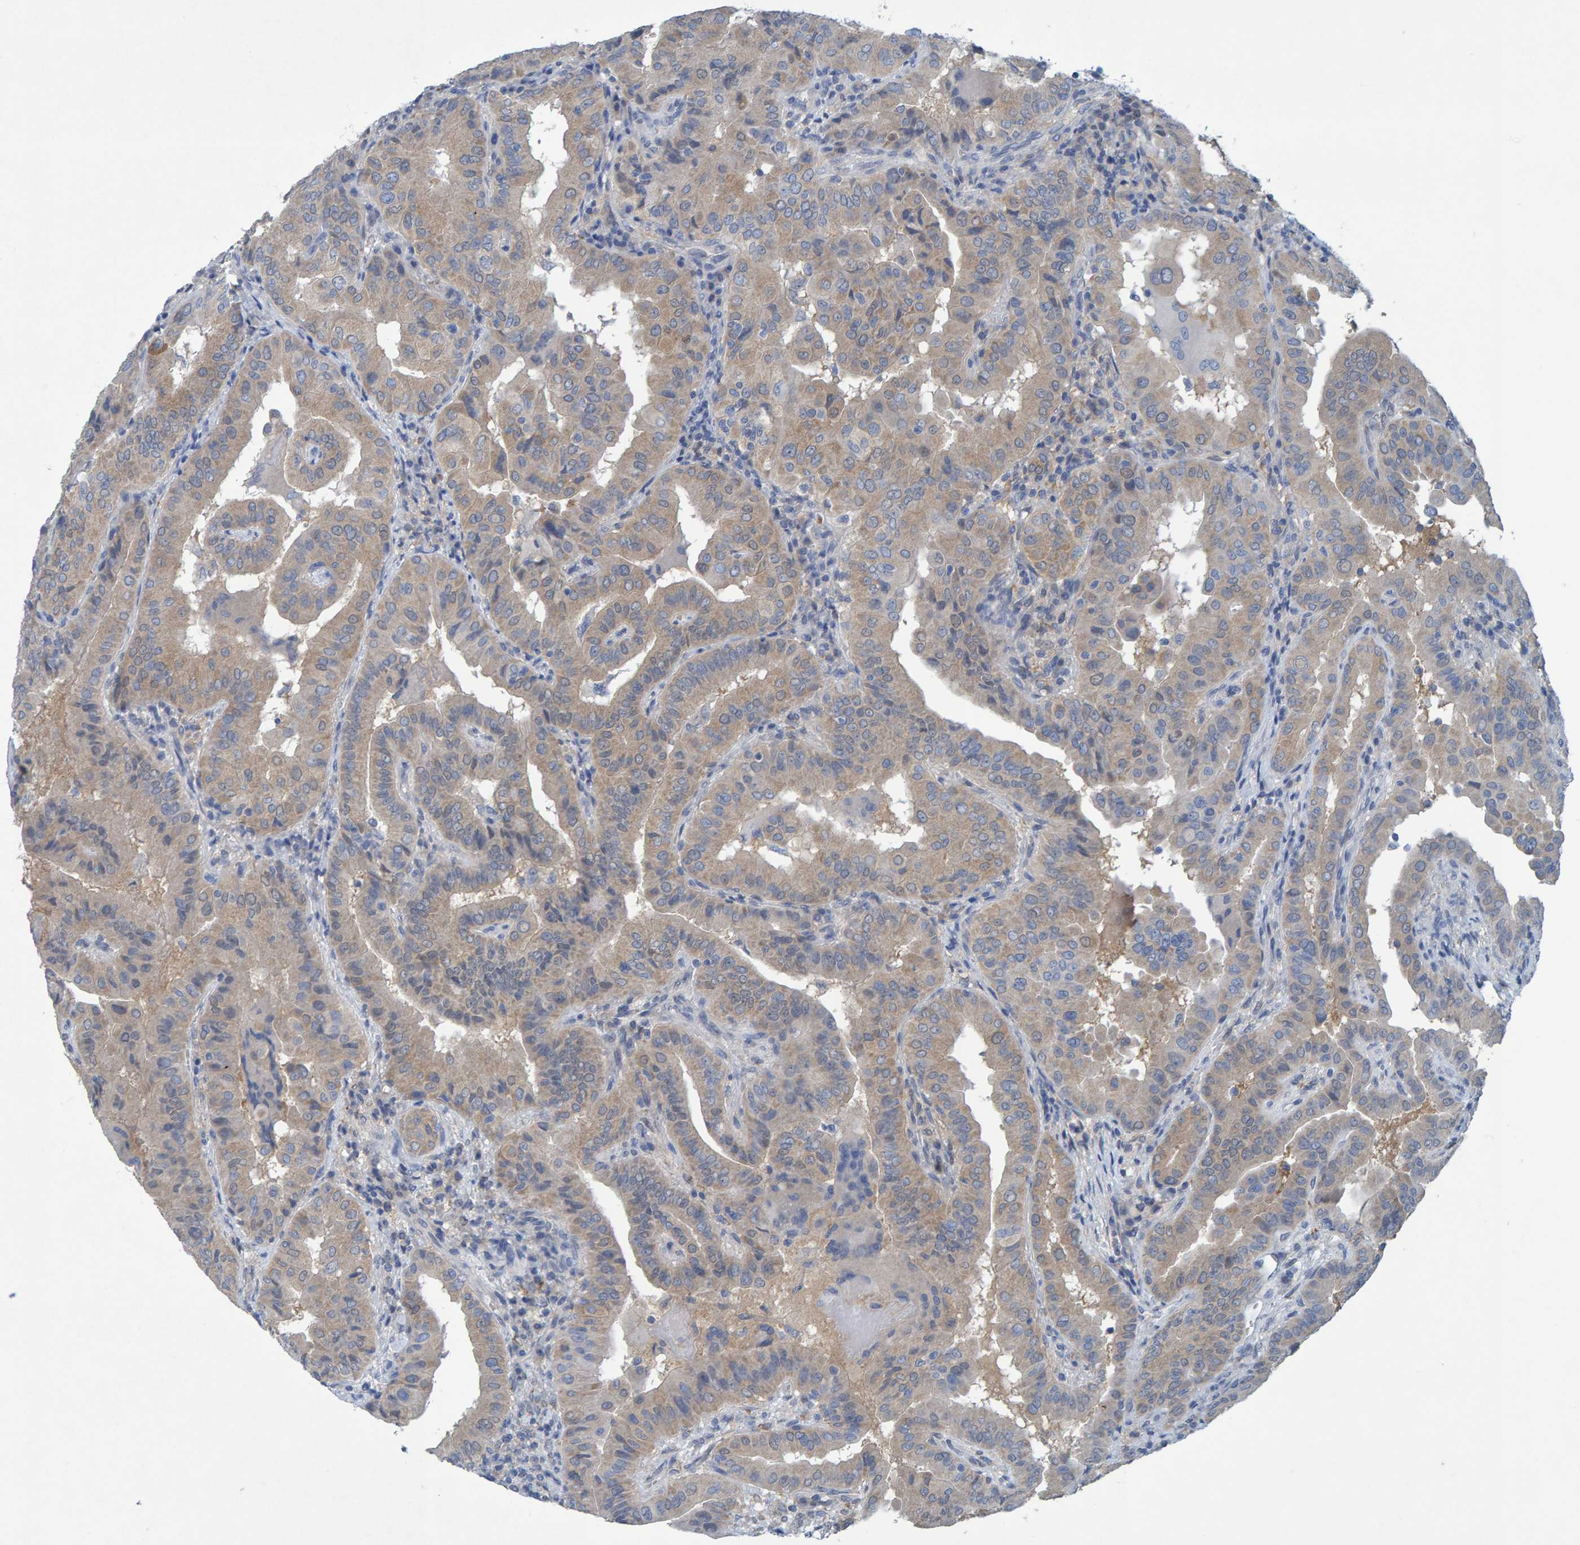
{"staining": {"intensity": "weak", "quantity": ">75%", "location": "cytoplasmic/membranous"}, "tissue": "thyroid cancer", "cell_type": "Tumor cells", "image_type": "cancer", "snomed": [{"axis": "morphology", "description": "Papillary adenocarcinoma, NOS"}, {"axis": "topography", "description": "Thyroid gland"}], "caption": "Thyroid cancer (papillary adenocarcinoma) was stained to show a protein in brown. There is low levels of weak cytoplasmic/membranous positivity in about >75% of tumor cells.", "gene": "ALAD", "patient": {"sex": "male", "age": 33}}